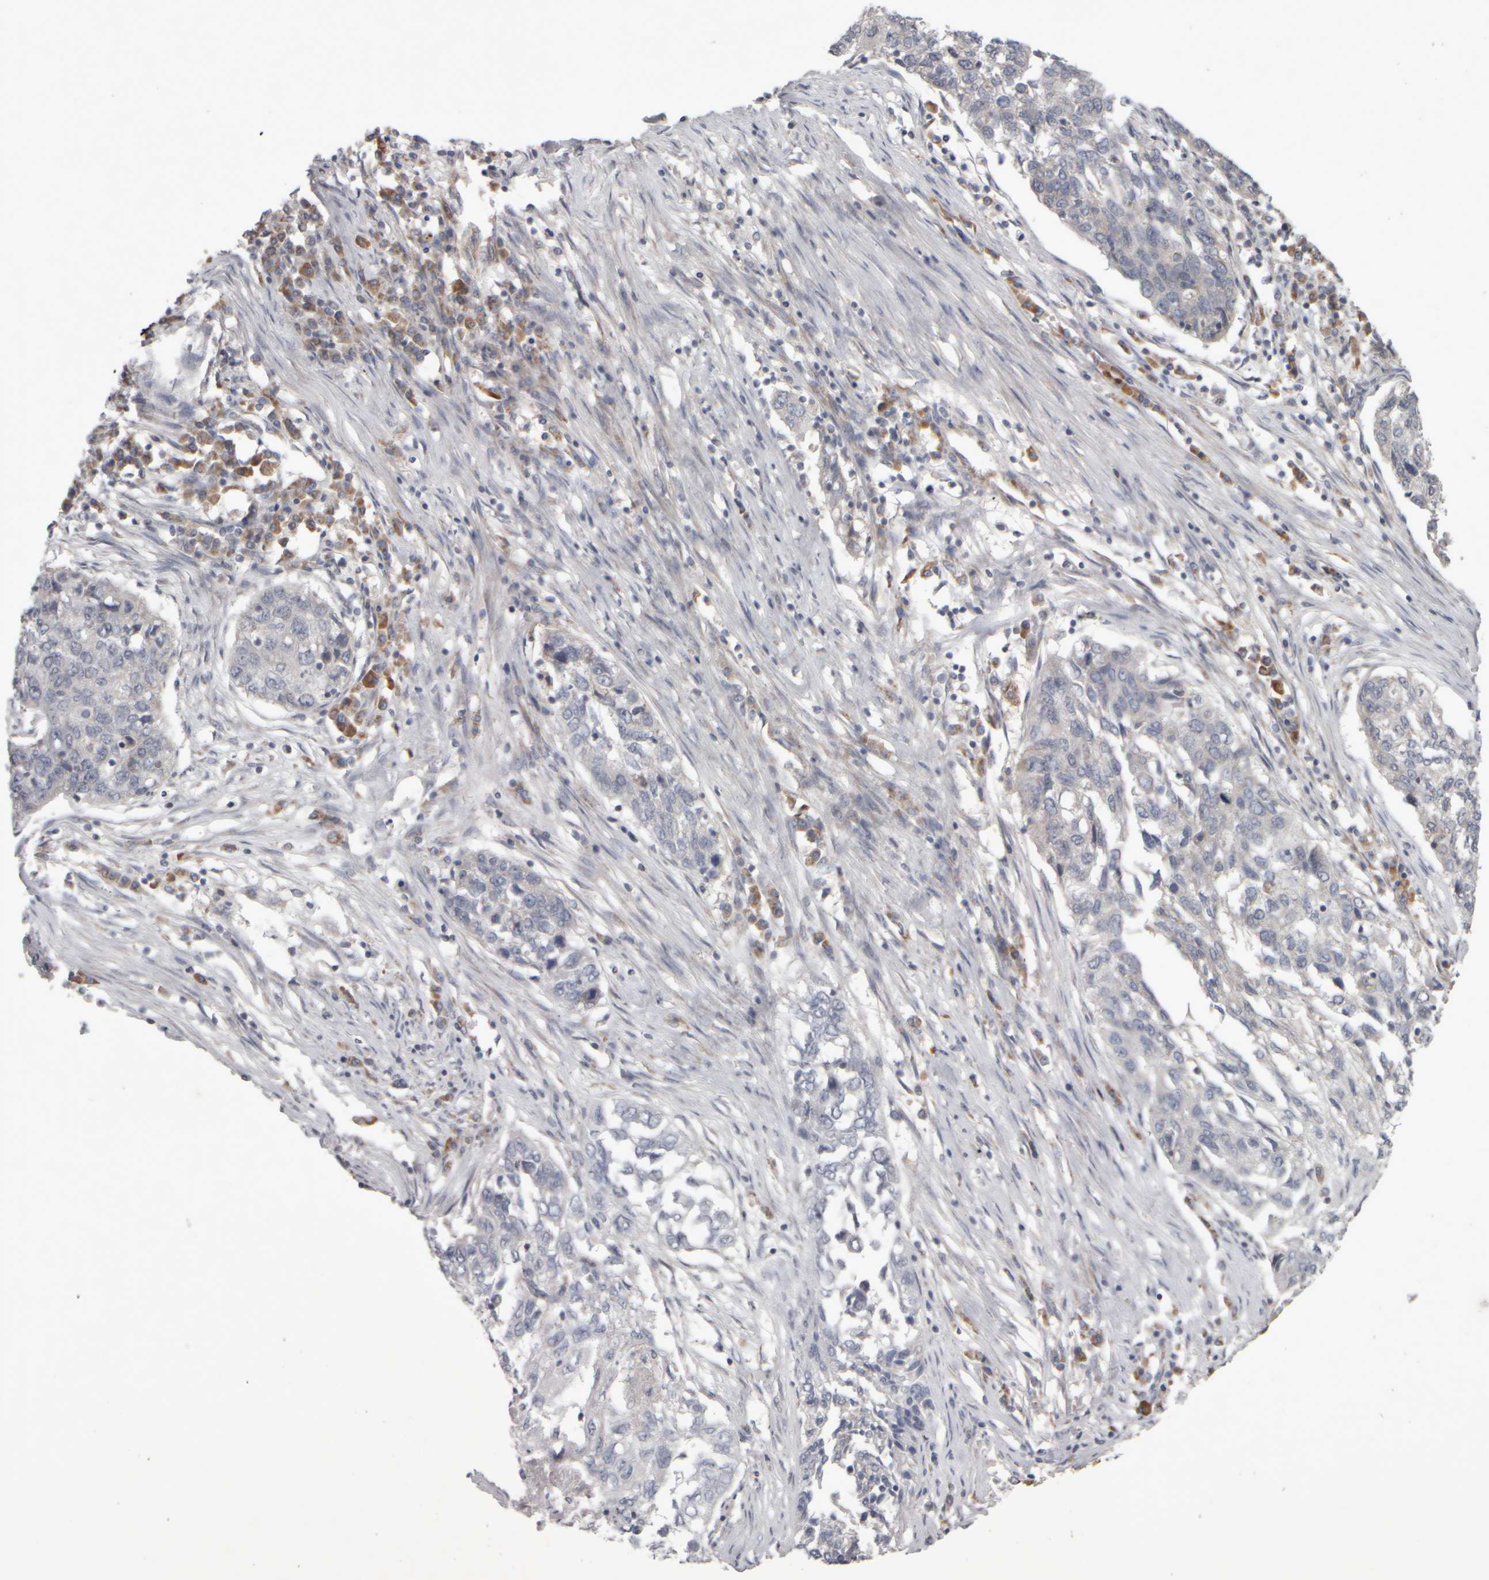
{"staining": {"intensity": "negative", "quantity": "none", "location": "none"}, "tissue": "lung cancer", "cell_type": "Tumor cells", "image_type": "cancer", "snomed": [{"axis": "morphology", "description": "Squamous cell carcinoma, NOS"}, {"axis": "topography", "description": "Lung"}], "caption": "Tumor cells are negative for protein expression in human lung cancer. Nuclei are stained in blue.", "gene": "SCO1", "patient": {"sex": "female", "age": 63}}